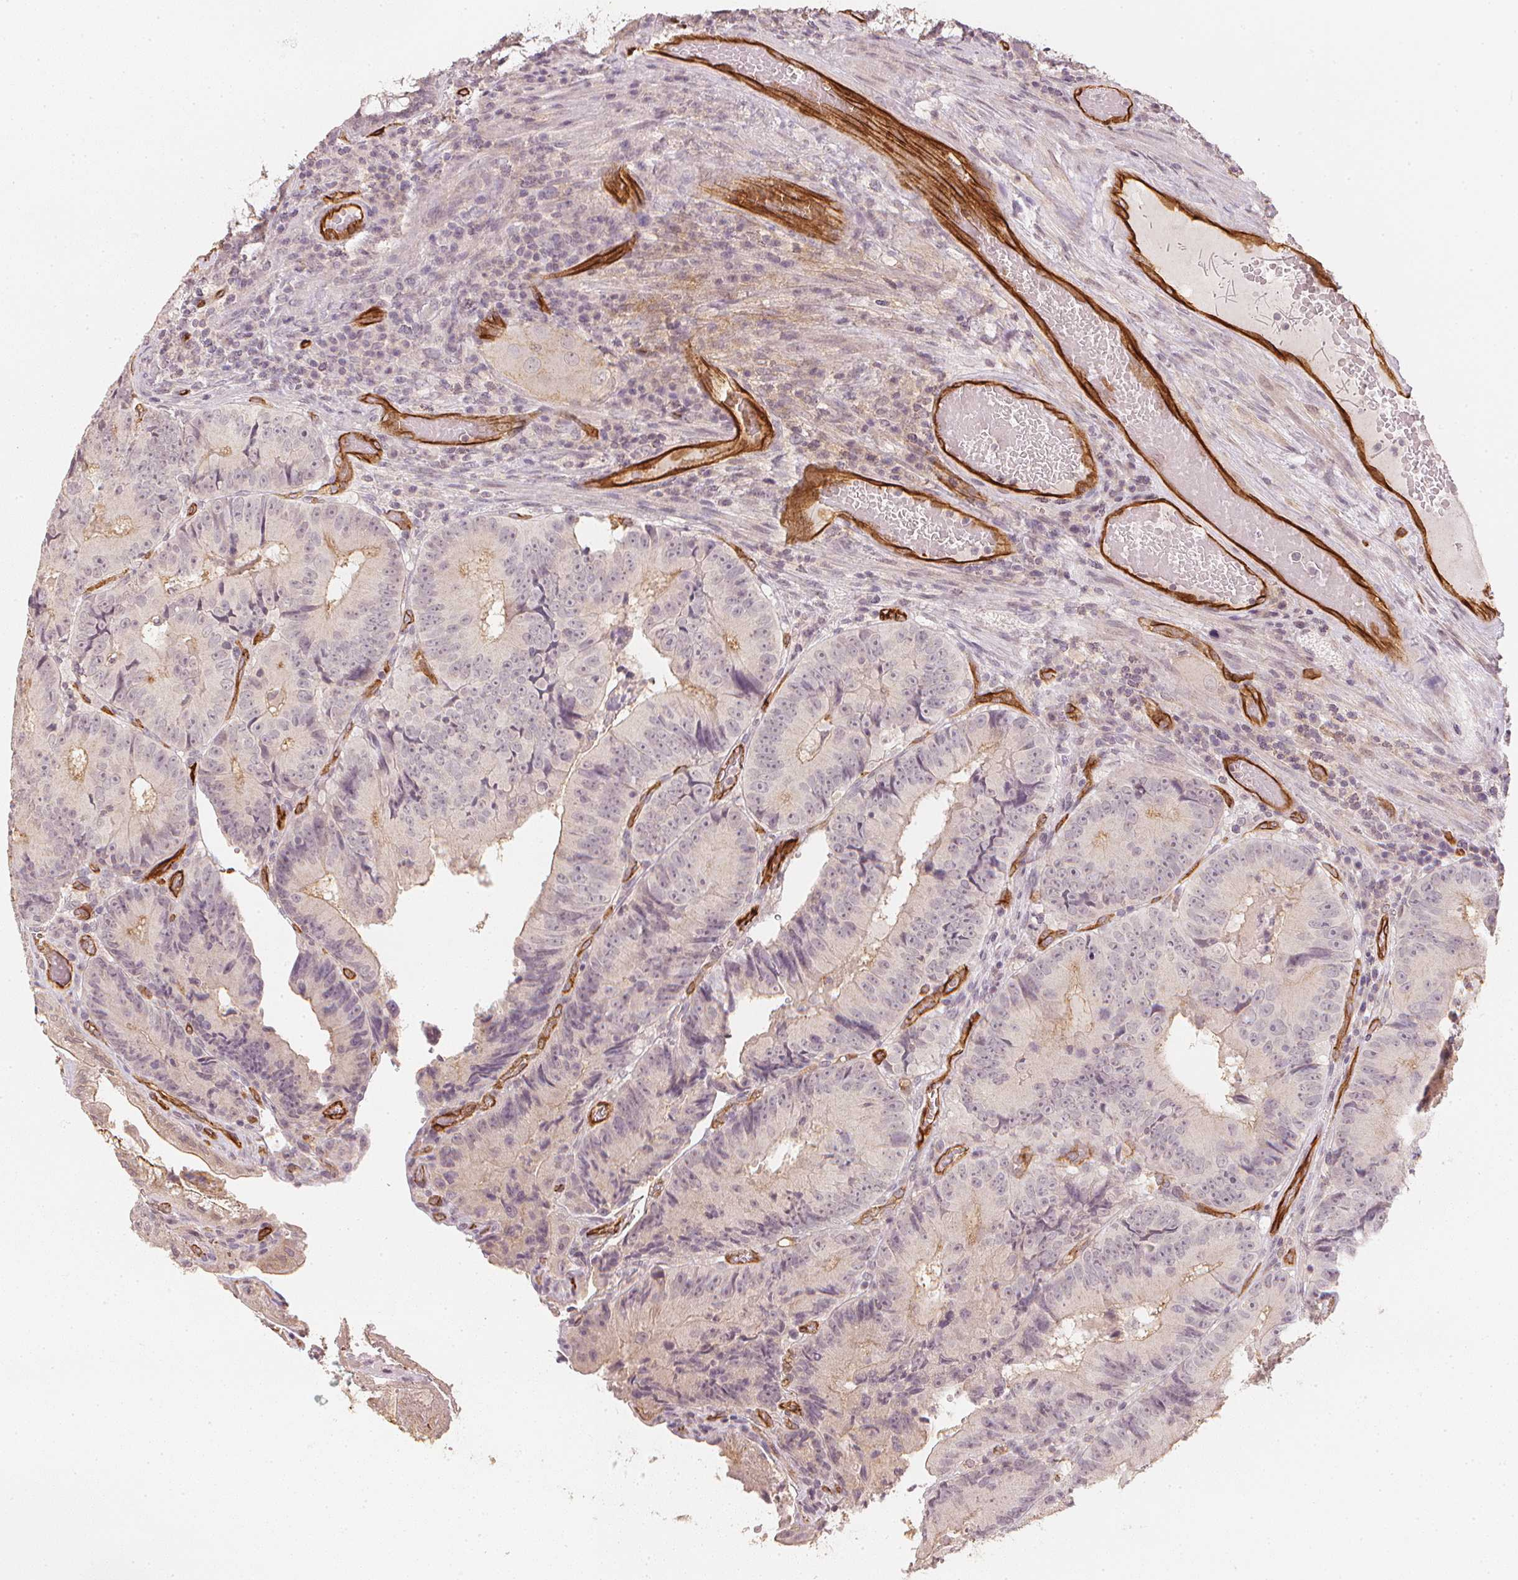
{"staining": {"intensity": "negative", "quantity": "none", "location": "none"}, "tissue": "colorectal cancer", "cell_type": "Tumor cells", "image_type": "cancer", "snomed": [{"axis": "morphology", "description": "Adenocarcinoma, NOS"}, {"axis": "topography", "description": "Colon"}], "caption": "Photomicrograph shows no significant protein staining in tumor cells of adenocarcinoma (colorectal).", "gene": "CIB1", "patient": {"sex": "female", "age": 86}}